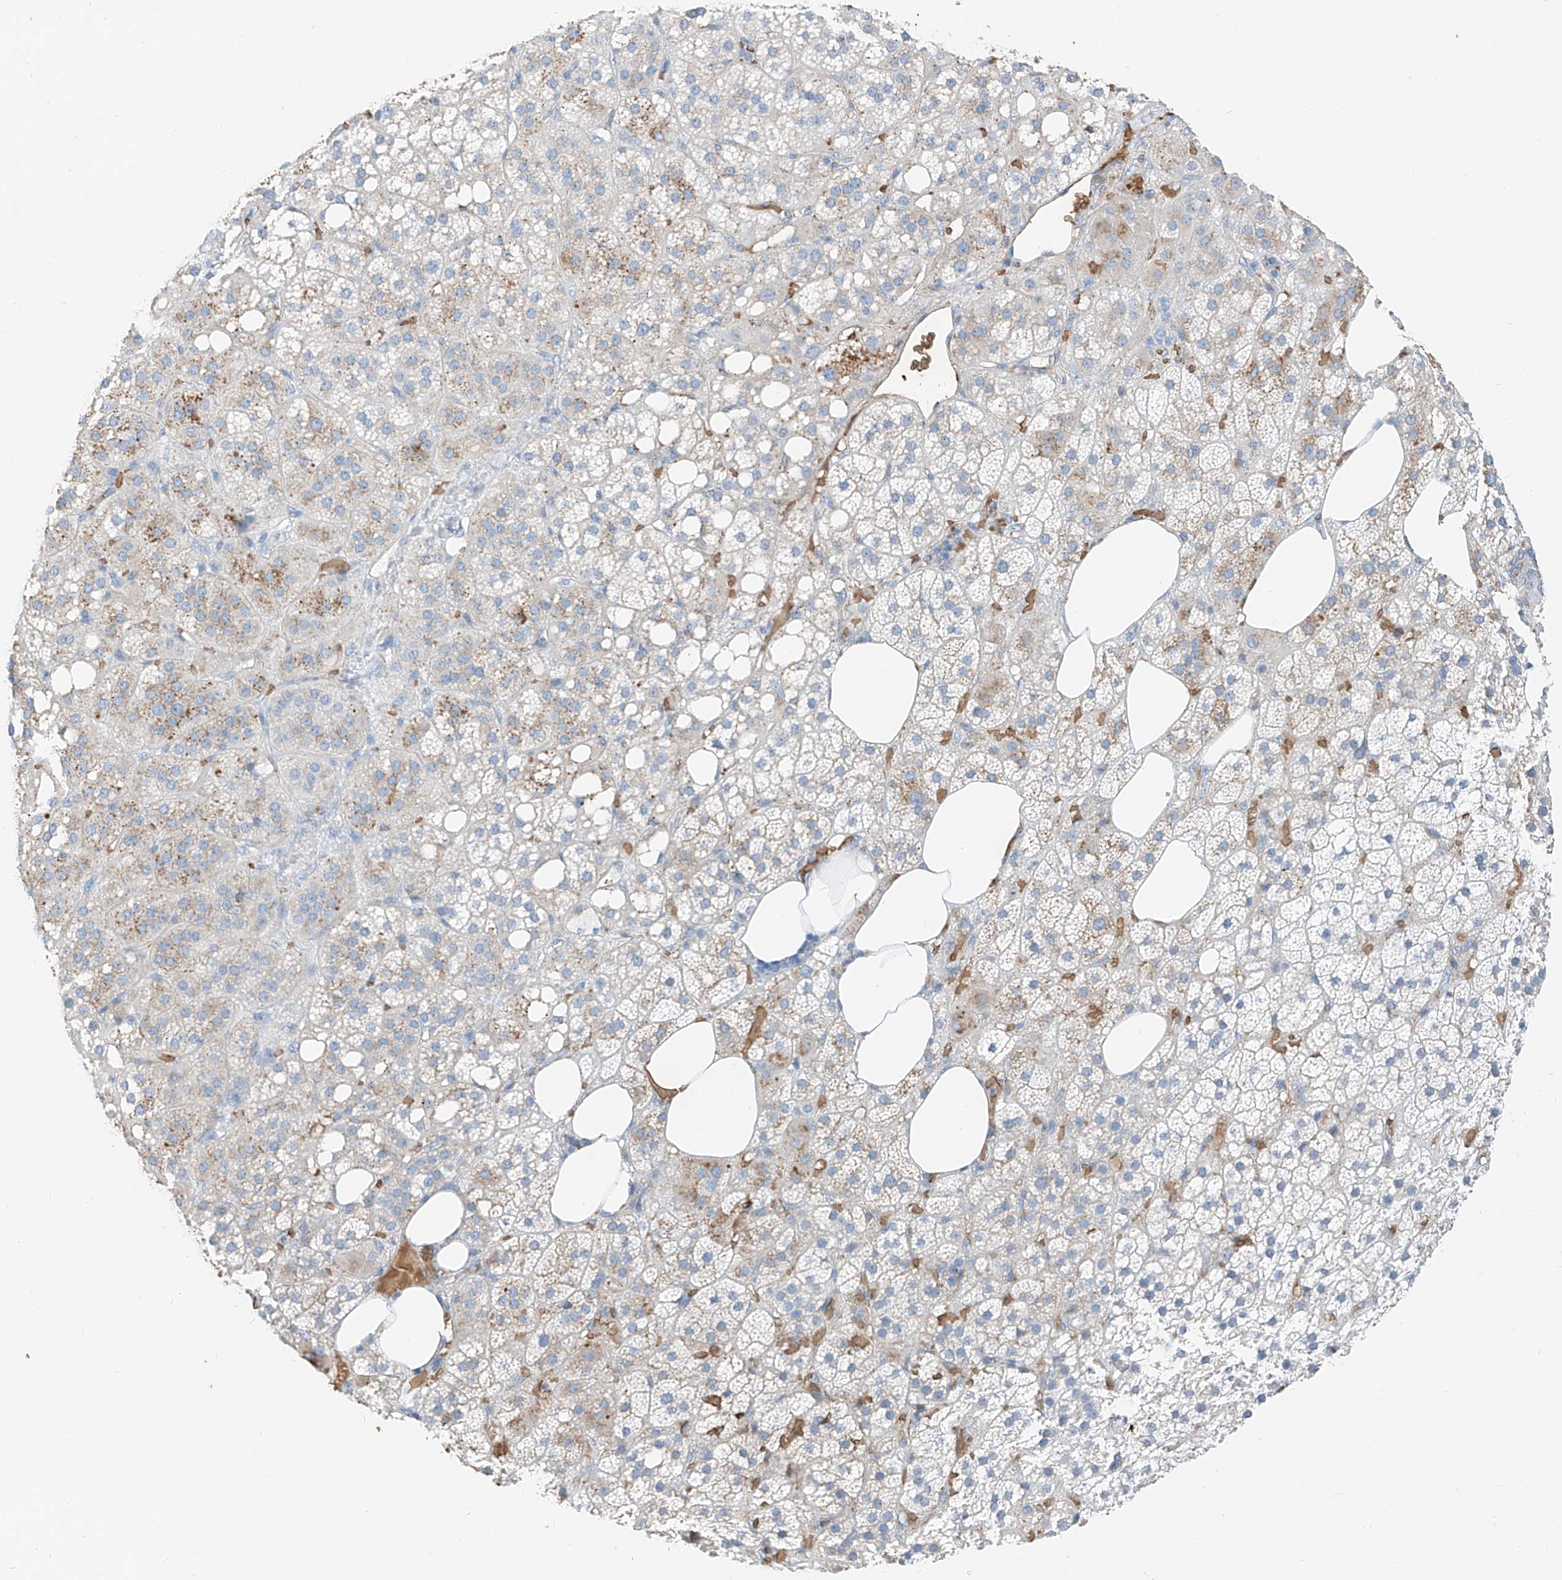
{"staining": {"intensity": "weak", "quantity": "<25%", "location": "cytoplasmic/membranous"}, "tissue": "adrenal gland", "cell_type": "Glandular cells", "image_type": "normal", "snomed": [{"axis": "morphology", "description": "Normal tissue, NOS"}, {"axis": "topography", "description": "Adrenal gland"}], "caption": "Immunohistochemistry of unremarkable human adrenal gland reveals no expression in glandular cells.", "gene": "PRSS23", "patient": {"sex": "female", "age": 59}}